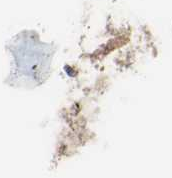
{"staining": {"intensity": "moderate", "quantity": ">75%", "location": "cytoplasmic/membranous"}, "tissue": "melanoma", "cell_type": "Tumor cells", "image_type": "cancer", "snomed": [{"axis": "morphology", "description": "Malignant melanoma in situ"}, {"axis": "morphology", "description": "Malignant melanoma, NOS"}, {"axis": "topography", "description": "Skin"}], "caption": "A micrograph of melanoma stained for a protein reveals moderate cytoplasmic/membranous brown staining in tumor cells. (Brightfield microscopy of DAB IHC at high magnification).", "gene": "CCNC", "patient": {"sex": "female", "age": 88}}